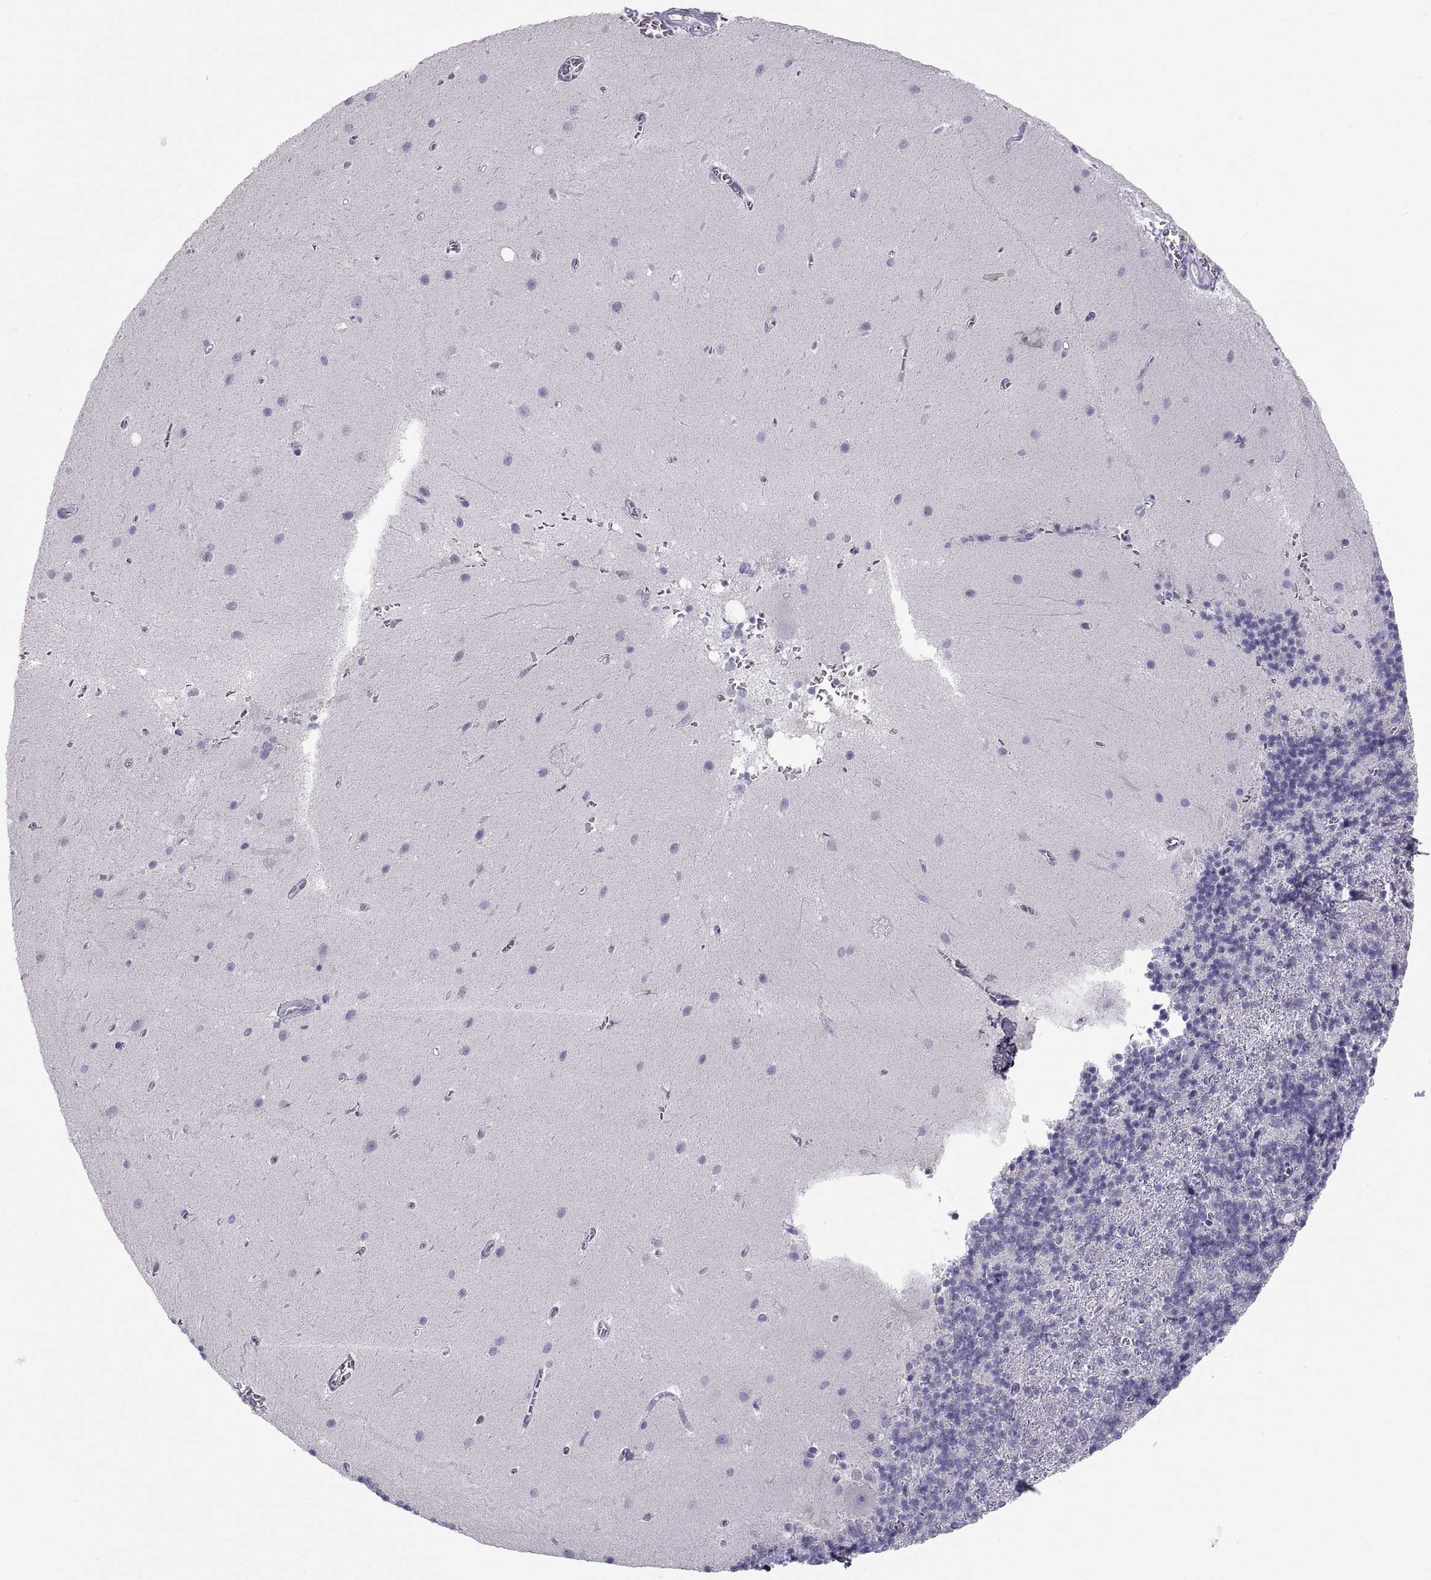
{"staining": {"intensity": "negative", "quantity": "none", "location": "none"}, "tissue": "cerebellum", "cell_type": "Cells in granular layer", "image_type": "normal", "snomed": [{"axis": "morphology", "description": "Normal tissue, NOS"}, {"axis": "topography", "description": "Cerebellum"}], "caption": "The histopathology image displays no significant staining in cells in granular layer of cerebellum. The staining was performed using DAB to visualize the protein expression in brown, while the nuclei were stained in blue with hematoxylin (Magnification: 20x).", "gene": "MAGEB2", "patient": {"sex": "male", "age": 70}}